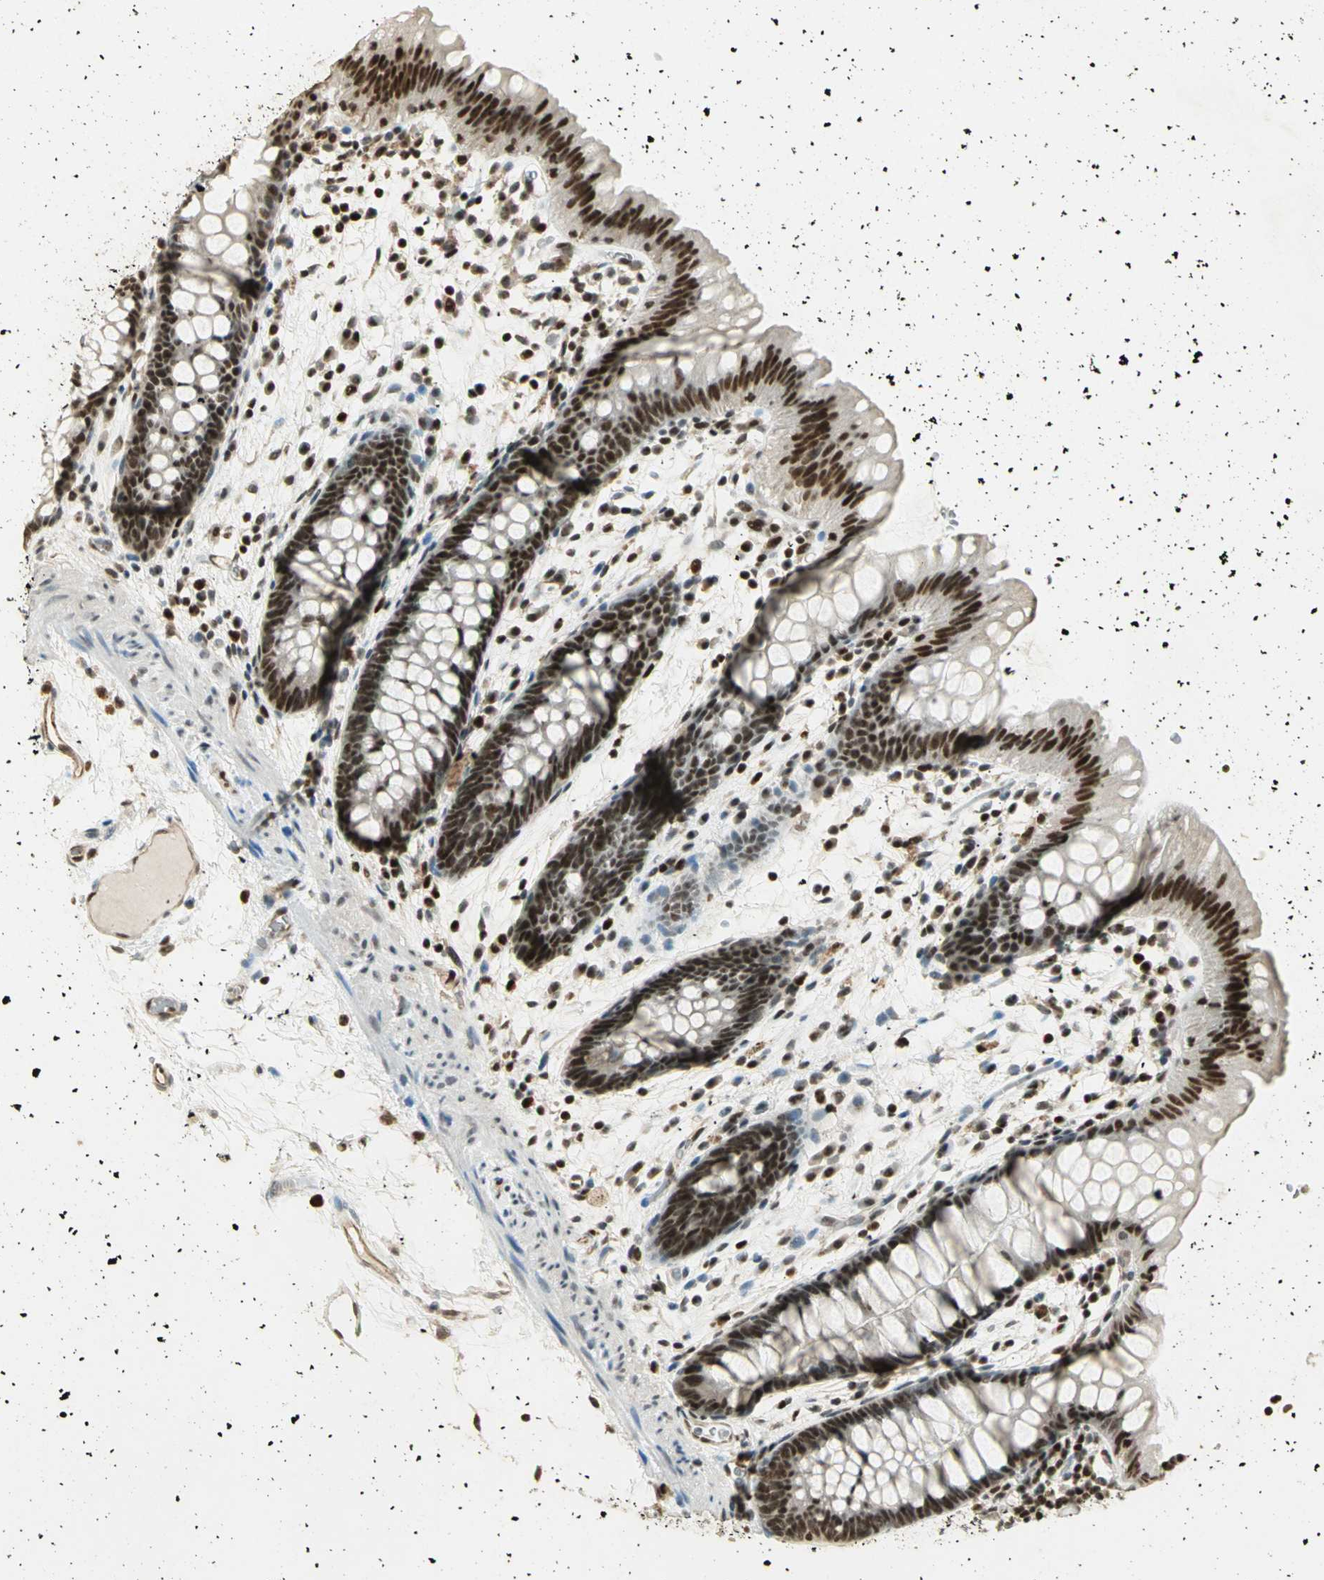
{"staining": {"intensity": "weak", "quantity": ">75%", "location": "cytoplasmic/membranous,nuclear"}, "tissue": "colon", "cell_type": "Endothelial cells", "image_type": "normal", "snomed": [{"axis": "morphology", "description": "Normal tissue, NOS"}, {"axis": "topography", "description": "Smooth muscle"}, {"axis": "topography", "description": "Colon"}], "caption": "Immunohistochemical staining of benign colon reveals weak cytoplasmic/membranous,nuclear protein positivity in approximately >75% of endothelial cells.", "gene": "ELF1", "patient": {"sex": "male", "age": 67}}